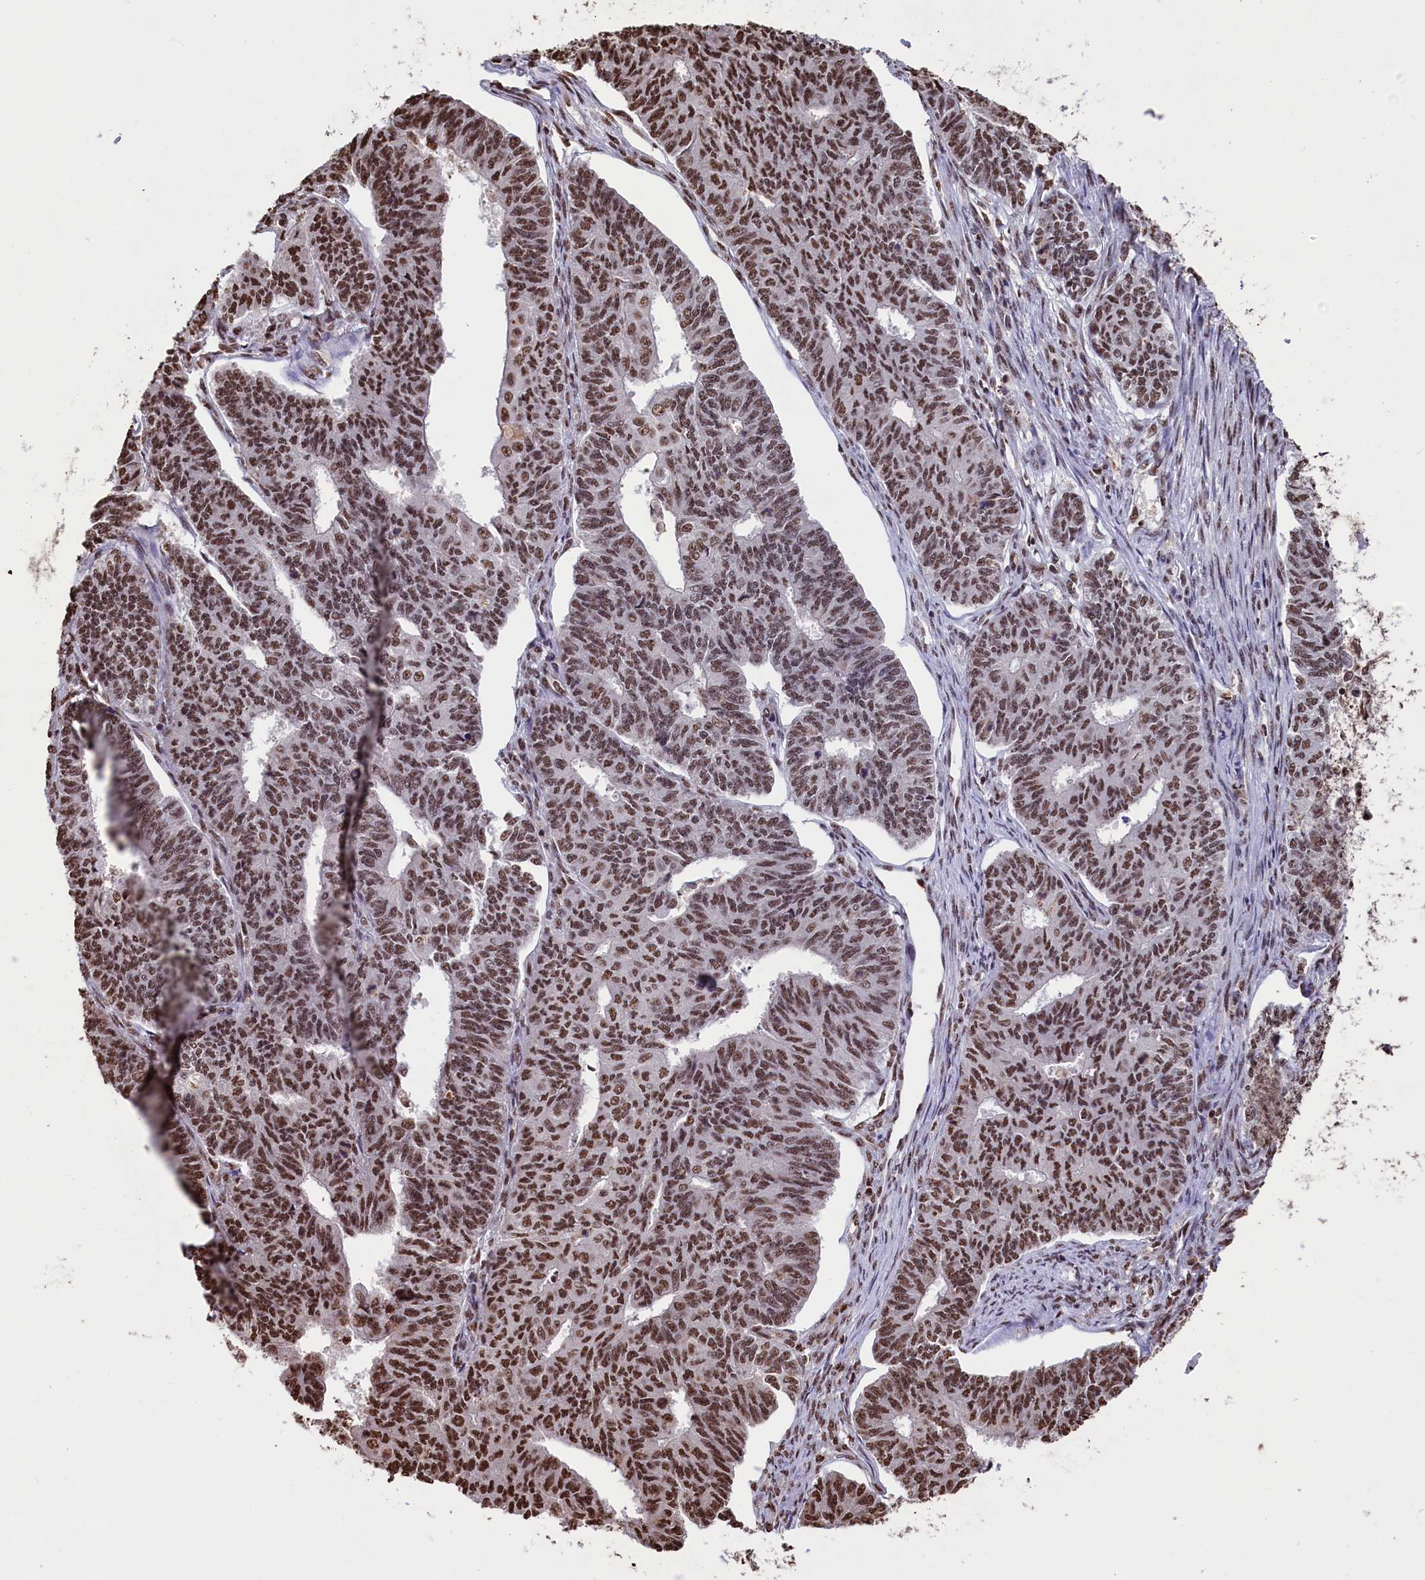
{"staining": {"intensity": "strong", "quantity": ">75%", "location": "nuclear"}, "tissue": "endometrial cancer", "cell_type": "Tumor cells", "image_type": "cancer", "snomed": [{"axis": "morphology", "description": "Adenocarcinoma, NOS"}, {"axis": "topography", "description": "Endometrium"}], "caption": "High-power microscopy captured an IHC micrograph of endometrial cancer (adenocarcinoma), revealing strong nuclear expression in approximately >75% of tumor cells. (DAB IHC, brown staining for protein, blue staining for nuclei).", "gene": "SNRPD2", "patient": {"sex": "female", "age": 32}}